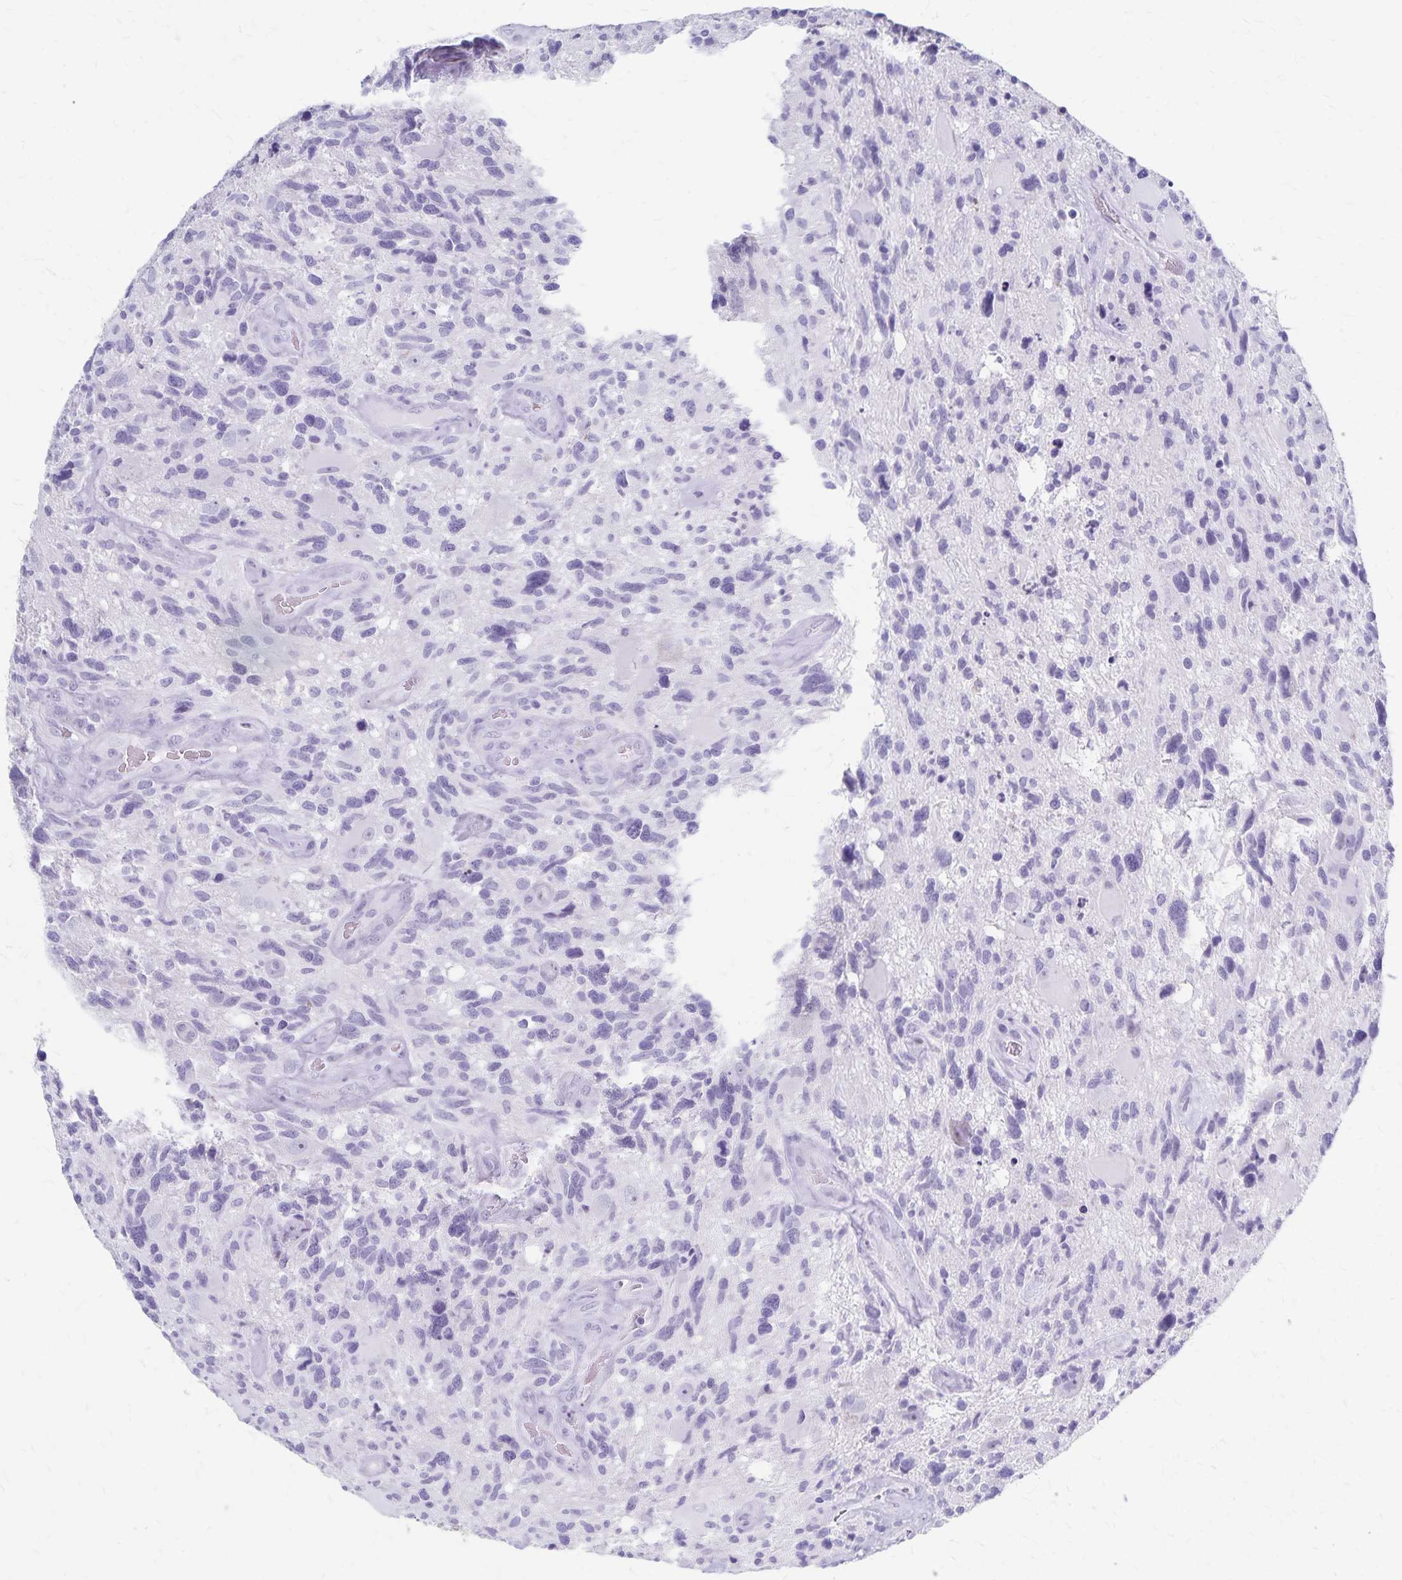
{"staining": {"intensity": "negative", "quantity": "none", "location": "none"}, "tissue": "glioma", "cell_type": "Tumor cells", "image_type": "cancer", "snomed": [{"axis": "morphology", "description": "Glioma, malignant, High grade"}, {"axis": "topography", "description": "Brain"}], "caption": "DAB (3,3'-diaminobenzidine) immunohistochemical staining of human glioma exhibits no significant positivity in tumor cells. (DAB immunohistochemistry (IHC) with hematoxylin counter stain).", "gene": "GPBAR1", "patient": {"sex": "male", "age": 49}}